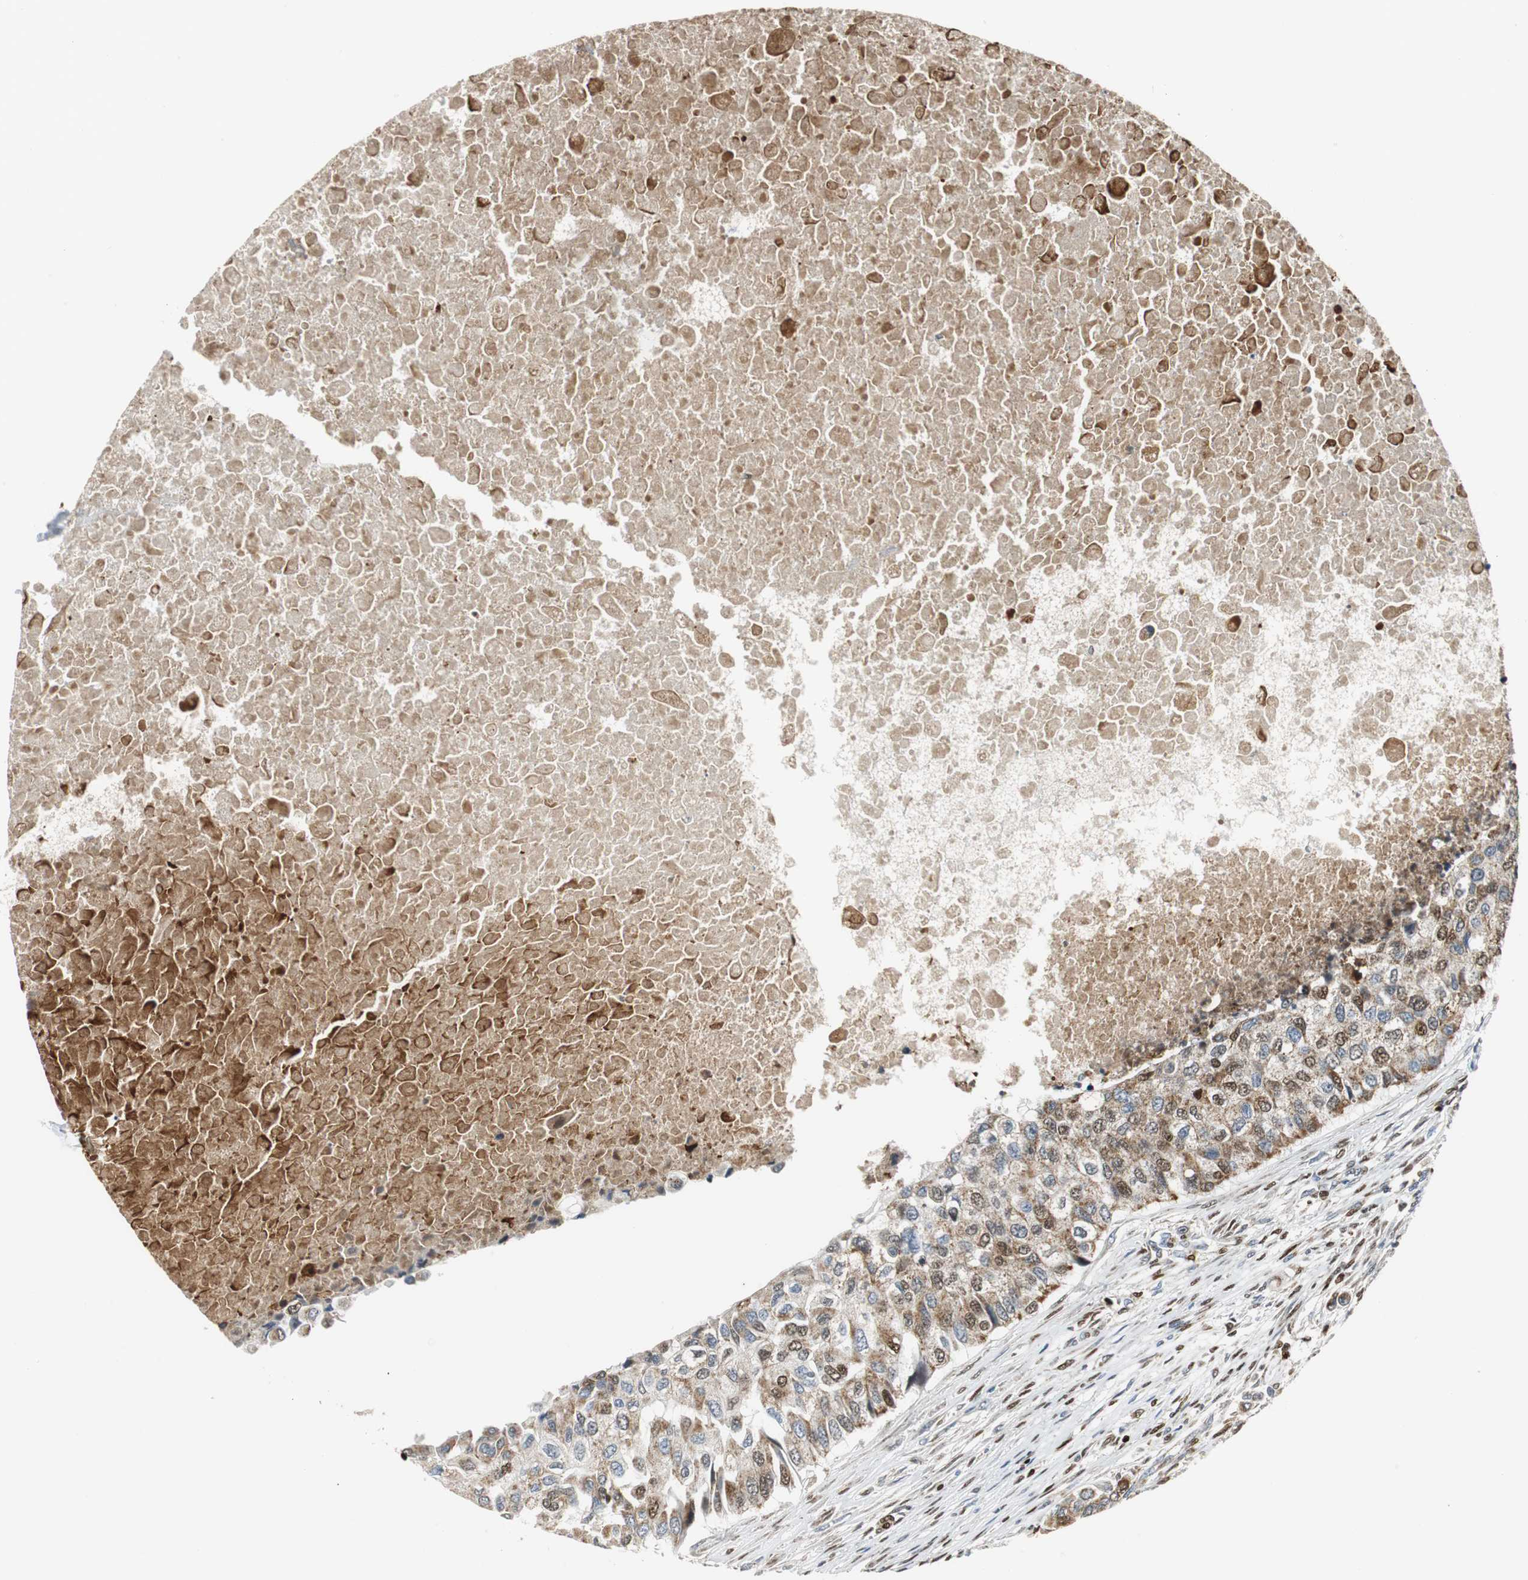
{"staining": {"intensity": "weak", "quantity": "25%-75%", "location": "nuclear"}, "tissue": "breast cancer", "cell_type": "Tumor cells", "image_type": "cancer", "snomed": [{"axis": "morphology", "description": "Normal tissue, NOS"}, {"axis": "morphology", "description": "Duct carcinoma"}, {"axis": "topography", "description": "Breast"}], "caption": "This micrograph shows immunohistochemistry (IHC) staining of breast cancer (infiltrating ductal carcinoma), with low weak nuclear staining in approximately 25%-75% of tumor cells.", "gene": "HDAC1", "patient": {"sex": "female", "age": 49}}